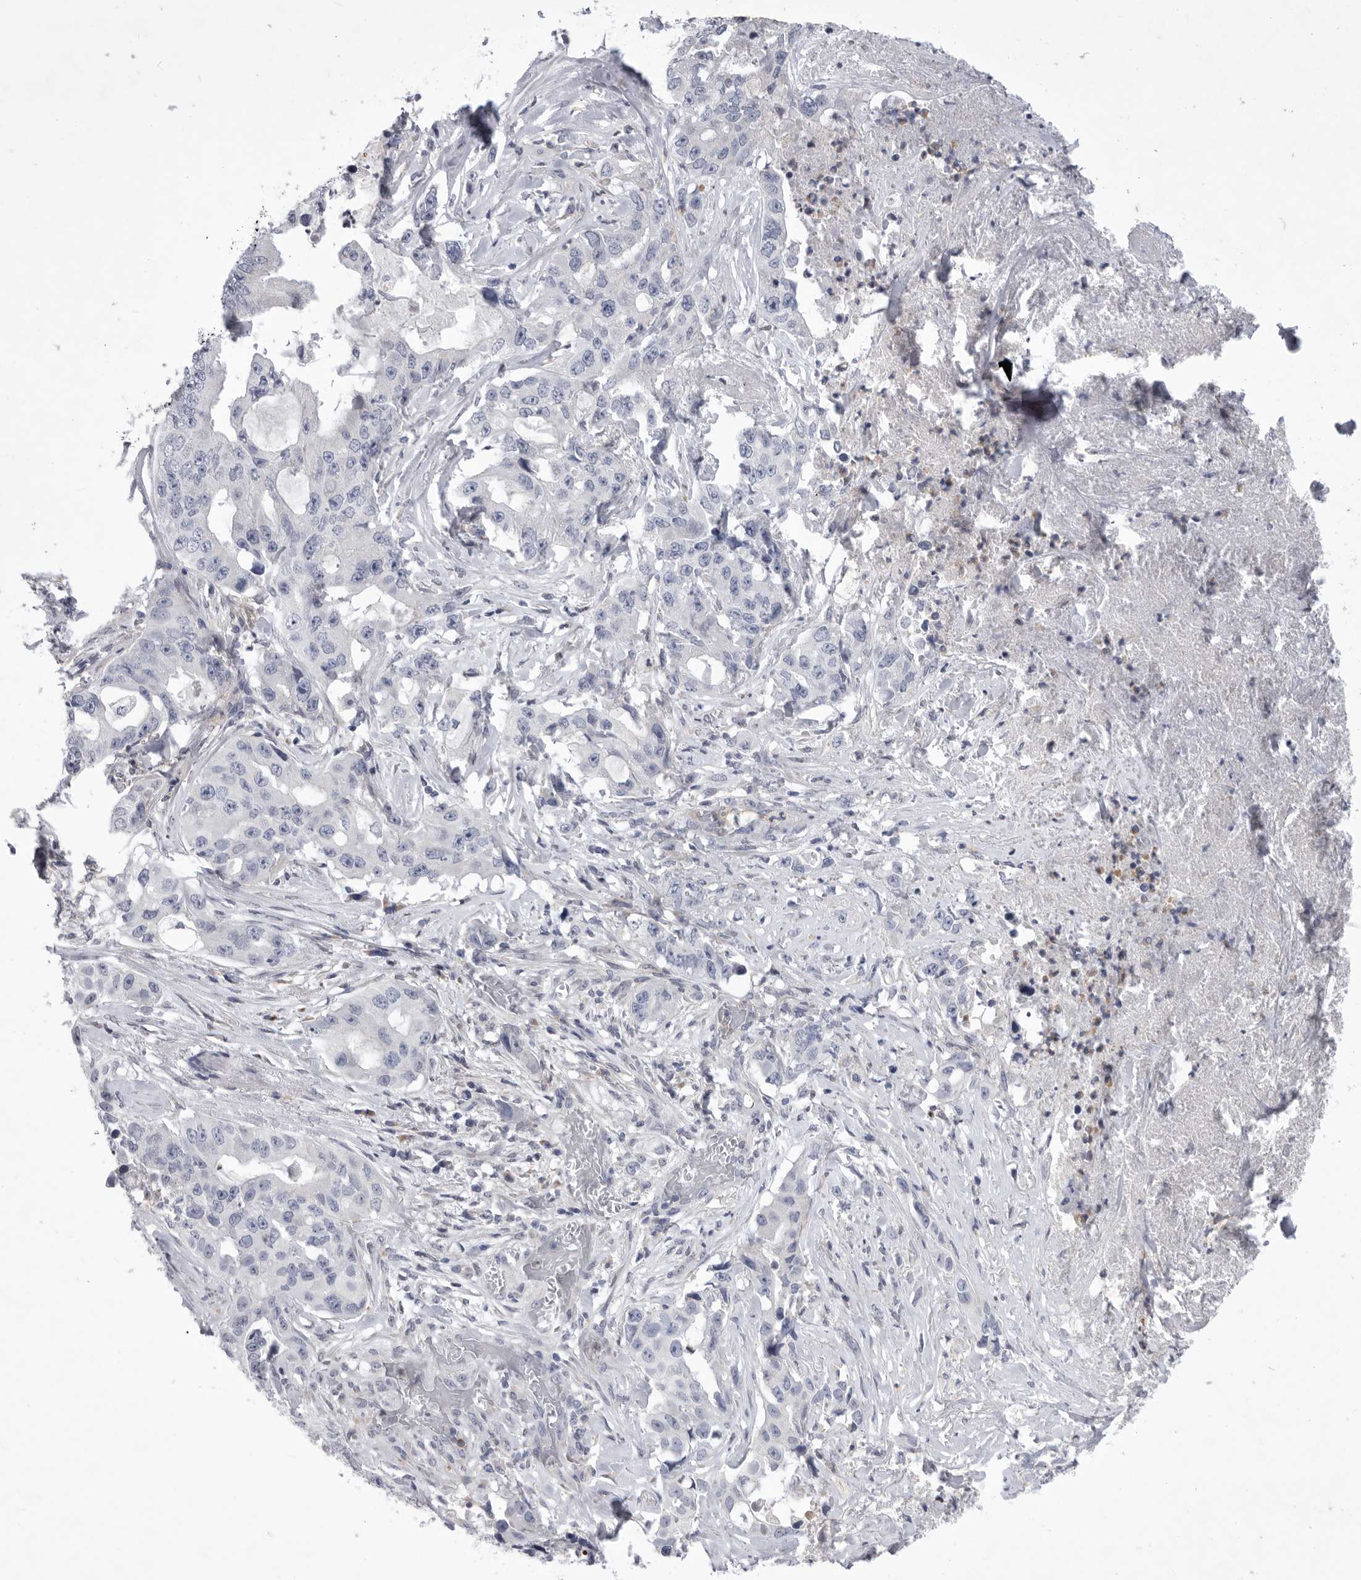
{"staining": {"intensity": "negative", "quantity": "none", "location": "none"}, "tissue": "lung cancer", "cell_type": "Tumor cells", "image_type": "cancer", "snomed": [{"axis": "morphology", "description": "Adenocarcinoma, NOS"}, {"axis": "topography", "description": "Lung"}], "caption": "An immunohistochemistry image of lung cancer (adenocarcinoma) is shown. There is no staining in tumor cells of lung cancer (adenocarcinoma).", "gene": "SIGLEC10", "patient": {"sex": "female", "age": 51}}